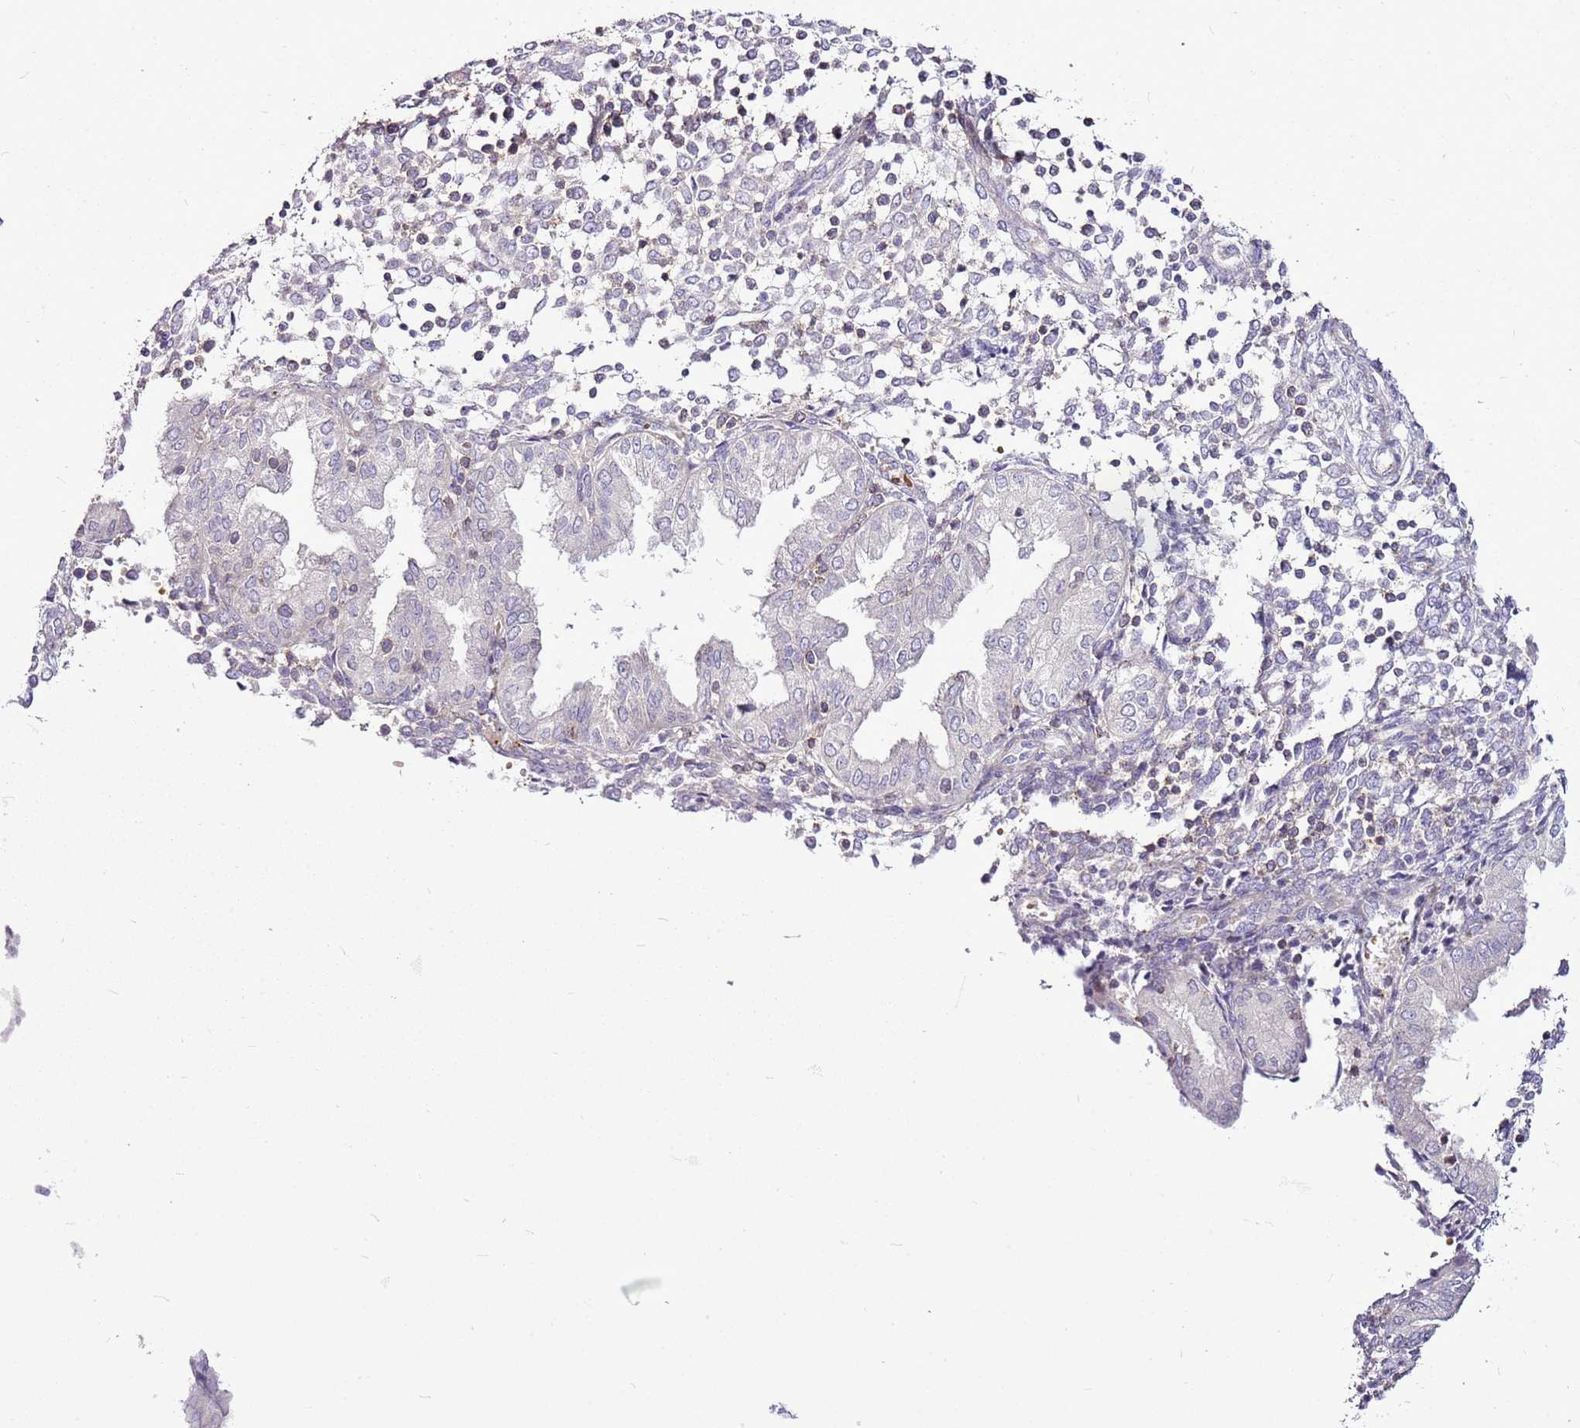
{"staining": {"intensity": "negative", "quantity": "none", "location": "none"}, "tissue": "endometrium", "cell_type": "Cells in endometrial stroma", "image_type": "normal", "snomed": [{"axis": "morphology", "description": "Normal tissue, NOS"}, {"axis": "topography", "description": "Endometrium"}], "caption": "This is an immunohistochemistry image of benign human endometrium. There is no staining in cells in endometrial stroma.", "gene": "CHAC2", "patient": {"sex": "female", "age": 53}}